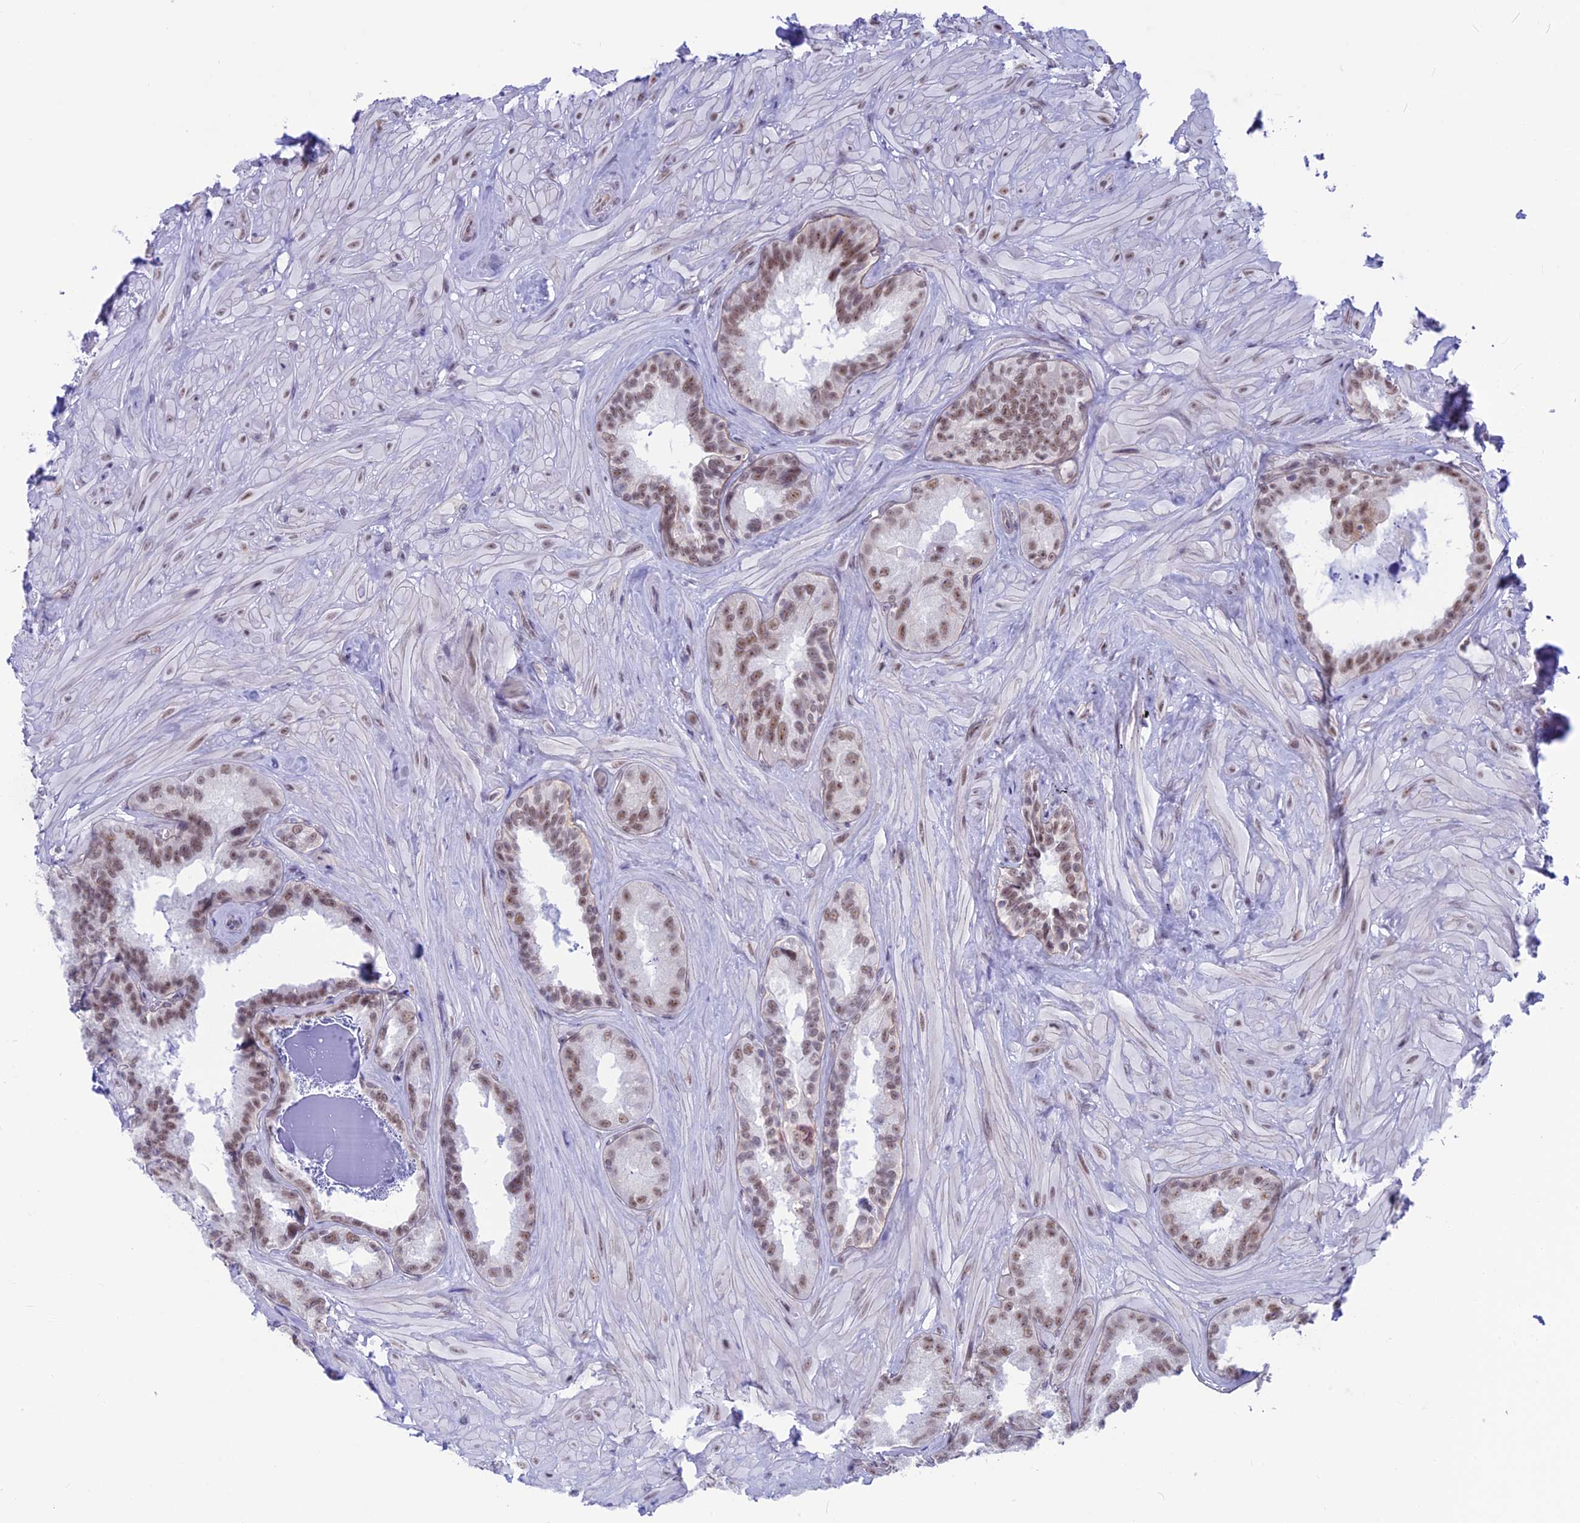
{"staining": {"intensity": "moderate", "quantity": "25%-75%", "location": "nuclear"}, "tissue": "seminal vesicle", "cell_type": "Glandular cells", "image_type": "normal", "snomed": [{"axis": "morphology", "description": "Normal tissue, NOS"}, {"axis": "topography", "description": "Seminal veicle"}, {"axis": "topography", "description": "Peripheral nerve tissue"}], "caption": "The photomicrograph reveals staining of unremarkable seminal vesicle, revealing moderate nuclear protein expression (brown color) within glandular cells. (IHC, brightfield microscopy, high magnification).", "gene": "SRSF5", "patient": {"sex": "male", "age": 67}}